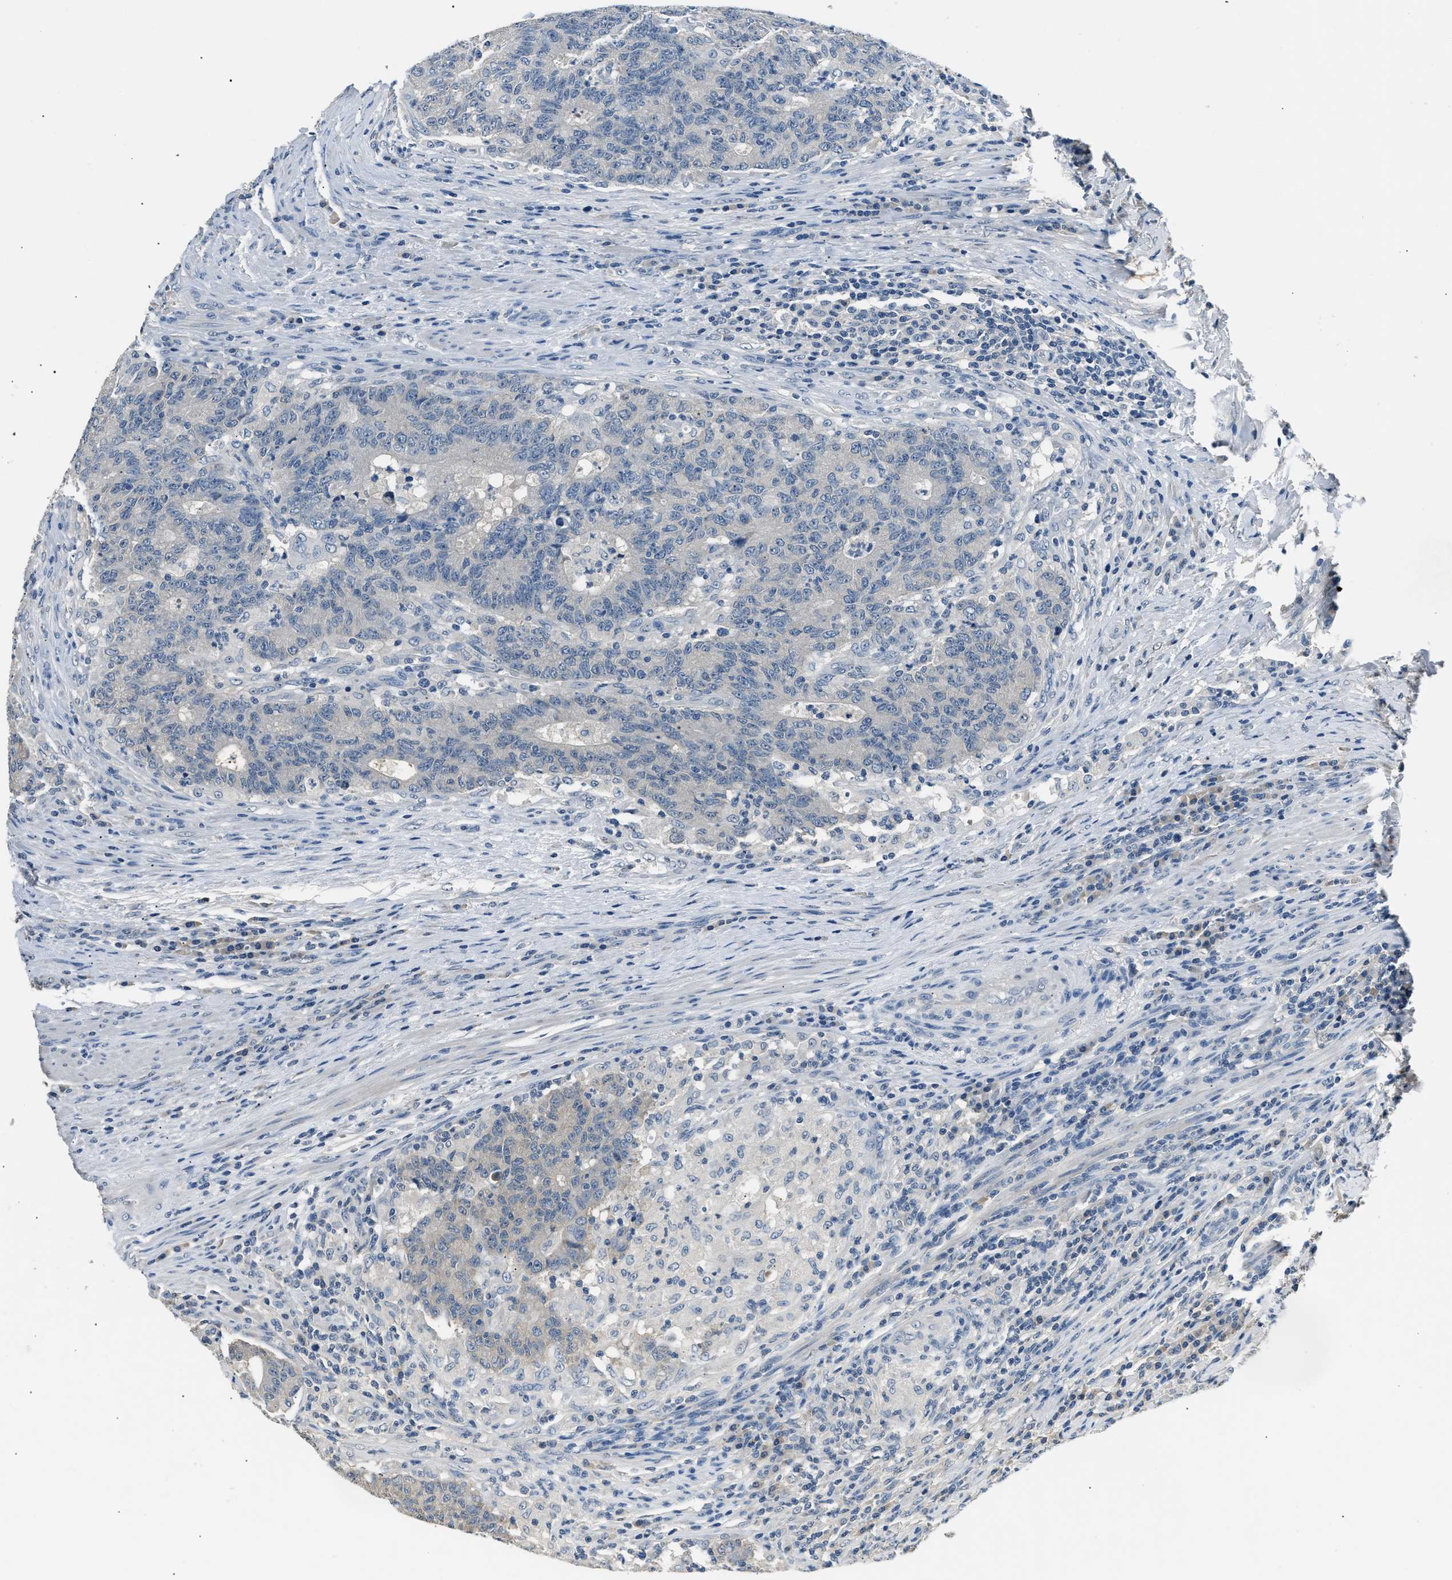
{"staining": {"intensity": "negative", "quantity": "none", "location": "none"}, "tissue": "colorectal cancer", "cell_type": "Tumor cells", "image_type": "cancer", "snomed": [{"axis": "morphology", "description": "Normal tissue, NOS"}, {"axis": "morphology", "description": "Adenocarcinoma, NOS"}, {"axis": "topography", "description": "Colon"}], "caption": "The photomicrograph reveals no staining of tumor cells in colorectal cancer (adenocarcinoma).", "gene": "INHA", "patient": {"sex": "female", "age": 75}}